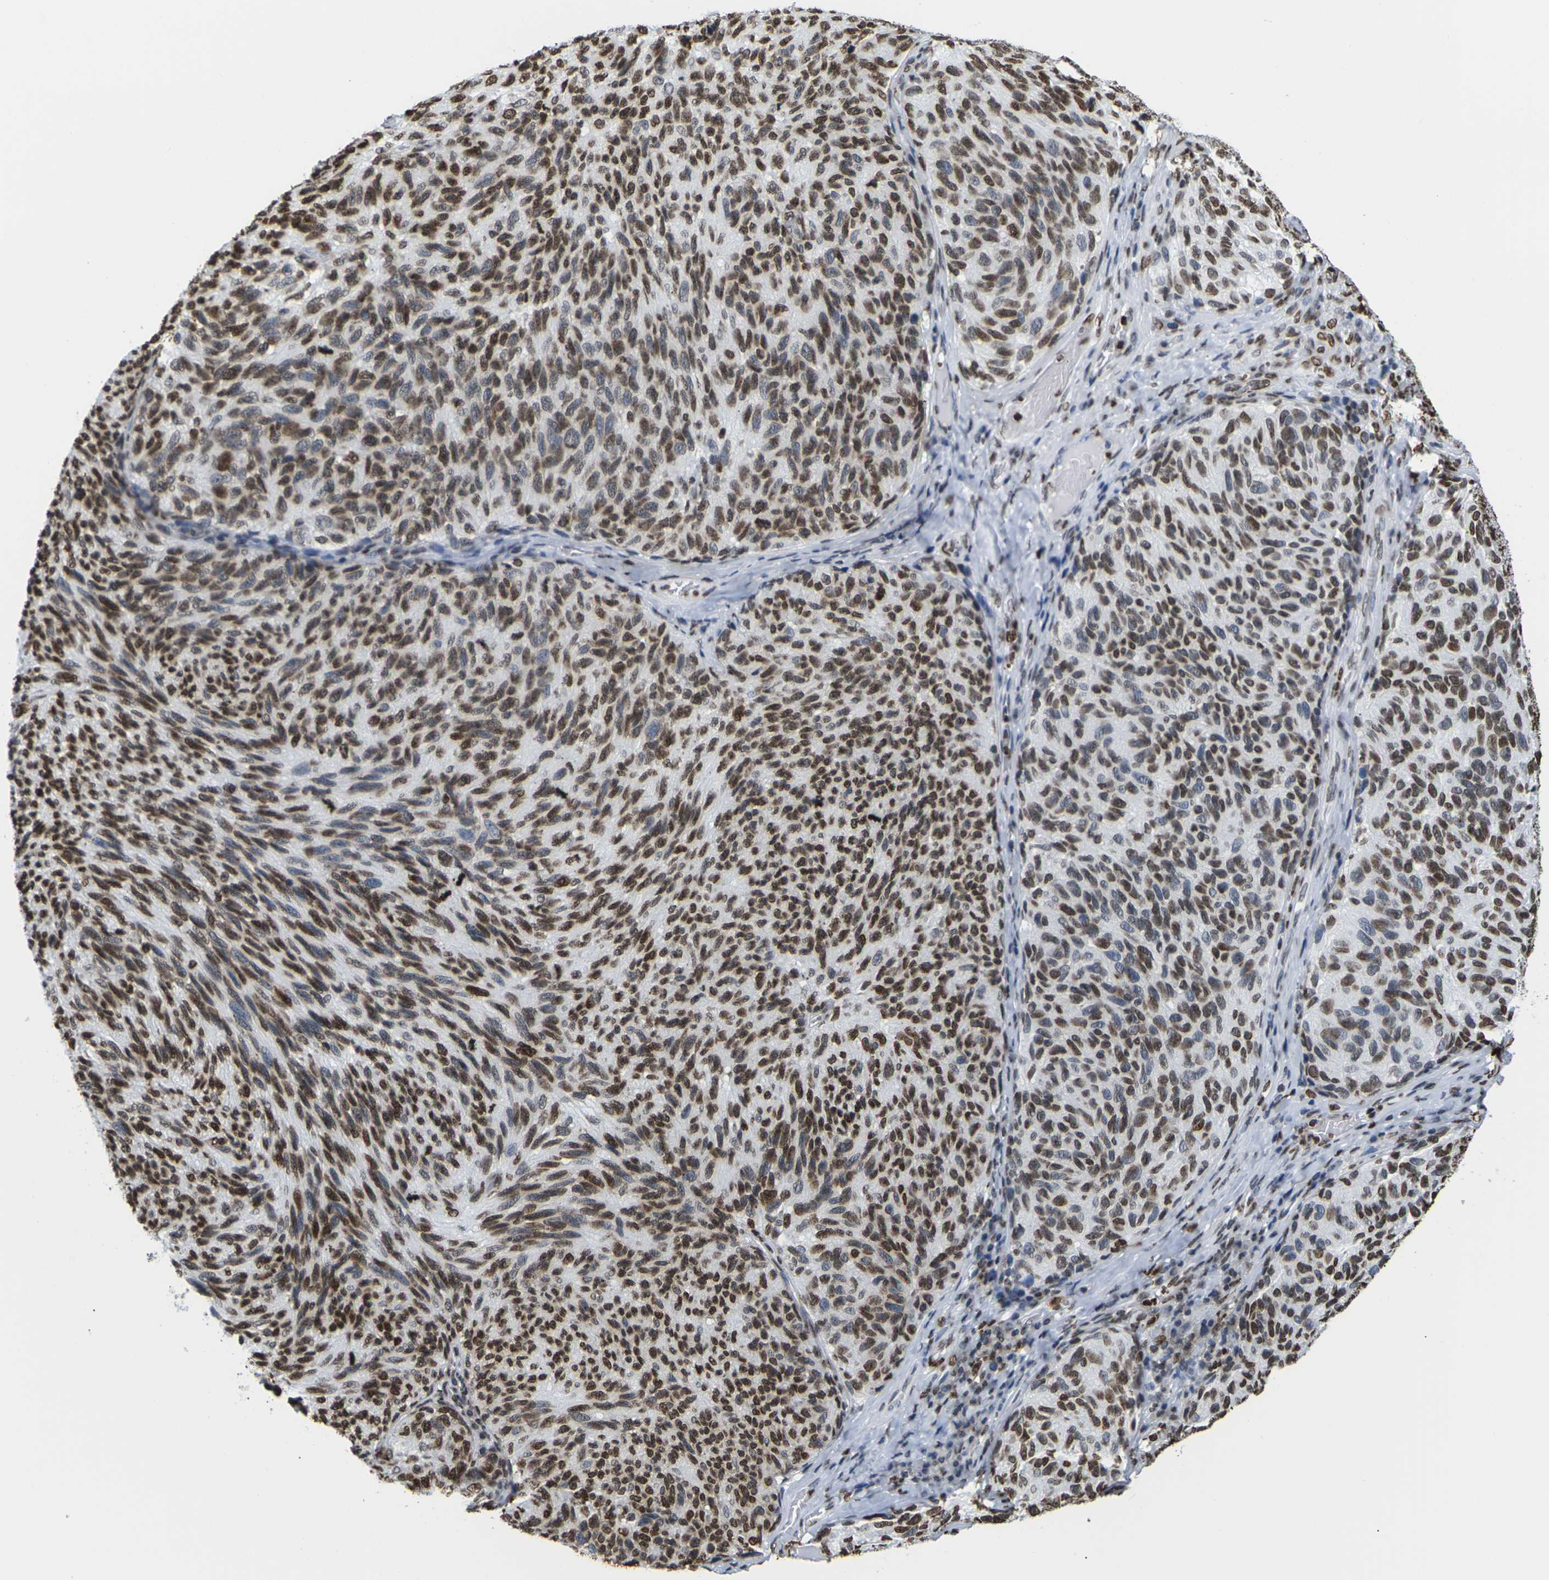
{"staining": {"intensity": "strong", "quantity": ">75%", "location": "nuclear"}, "tissue": "melanoma", "cell_type": "Tumor cells", "image_type": "cancer", "snomed": [{"axis": "morphology", "description": "Malignant melanoma, NOS"}, {"axis": "topography", "description": "Skin"}], "caption": "Malignant melanoma stained with a brown dye reveals strong nuclear positive expression in about >75% of tumor cells.", "gene": "H2AC21", "patient": {"sex": "female", "age": 73}}